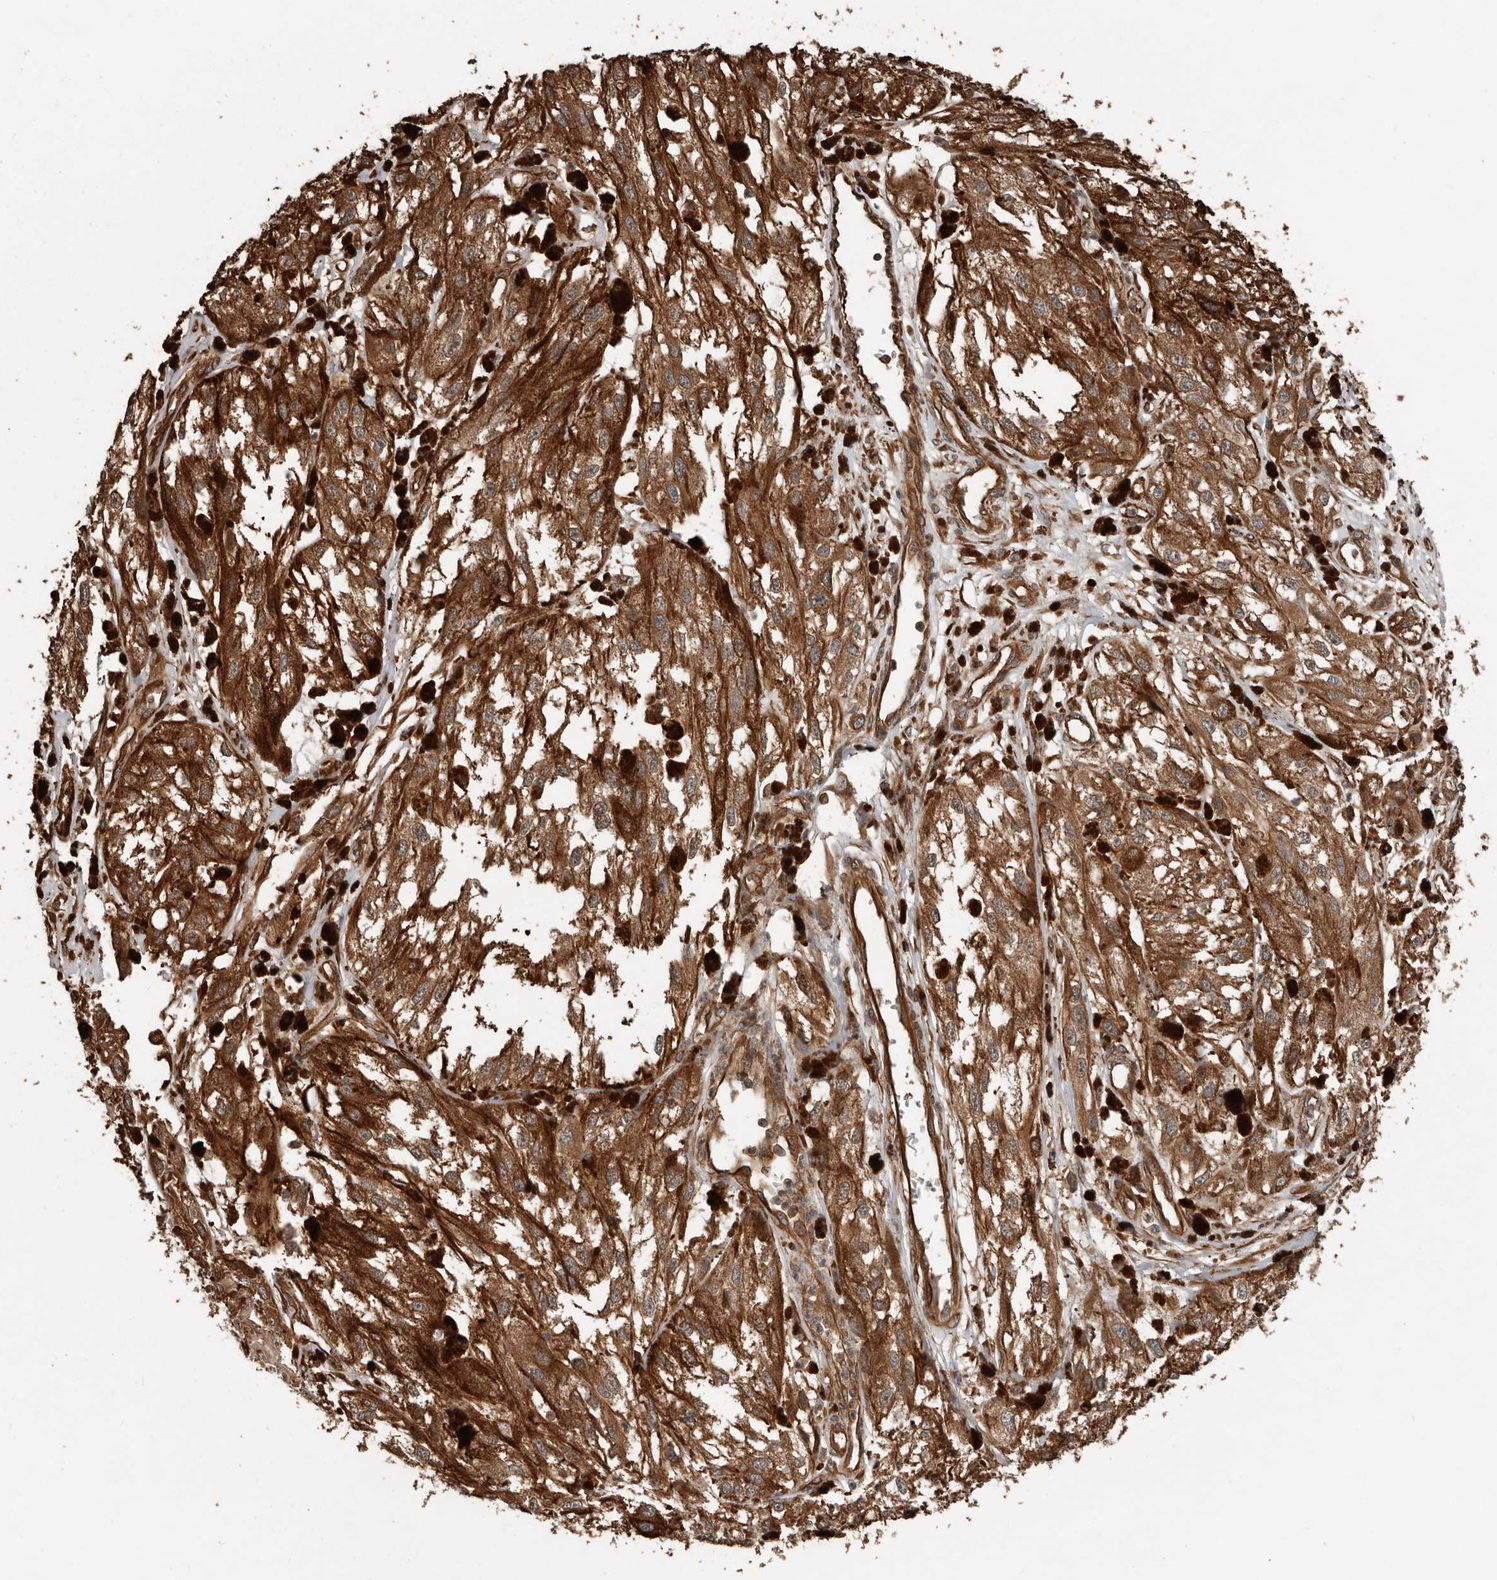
{"staining": {"intensity": "moderate", "quantity": ">75%", "location": "cytoplasmic/membranous"}, "tissue": "melanoma", "cell_type": "Tumor cells", "image_type": "cancer", "snomed": [{"axis": "morphology", "description": "Malignant melanoma, NOS"}, {"axis": "topography", "description": "Skin"}], "caption": "Immunohistochemical staining of human malignant melanoma displays moderate cytoplasmic/membranous protein staining in about >75% of tumor cells.", "gene": "YOD1", "patient": {"sex": "male", "age": 88}}